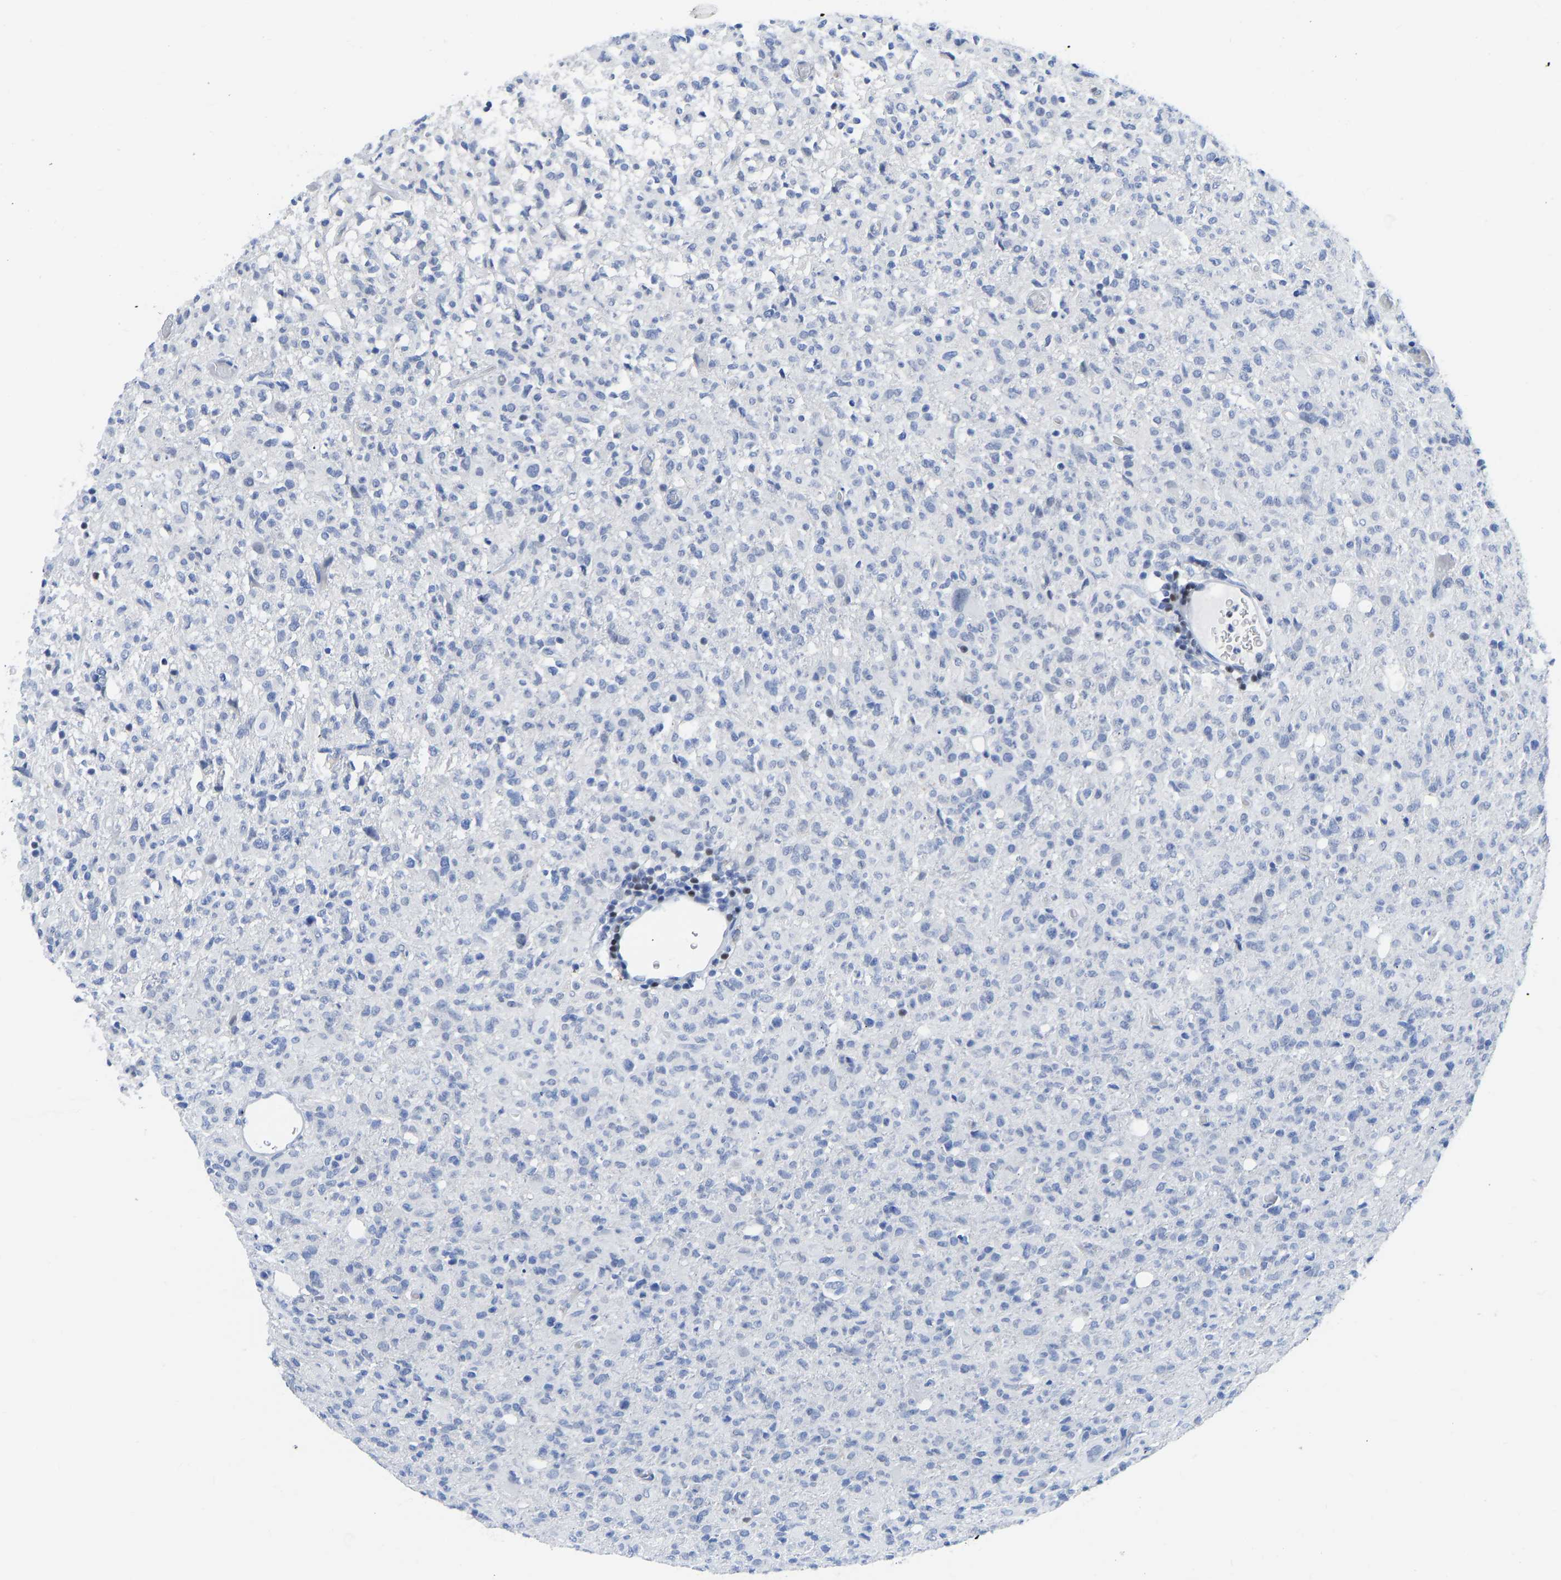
{"staining": {"intensity": "negative", "quantity": "none", "location": "none"}, "tissue": "glioma", "cell_type": "Tumor cells", "image_type": "cancer", "snomed": [{"axis": "morphology", "description": "Glioma, malignant, High grade"}, {"axis": "topography", "description": "Brain"}], "caption": "This is a micrograph of immunohistochemistry (IHC) staining of glioma, which shows no expression in tumor cells. Nuclei are stained in blue.", "gene": "TCF7", "patient": {"sex": "female", "age": 57}}